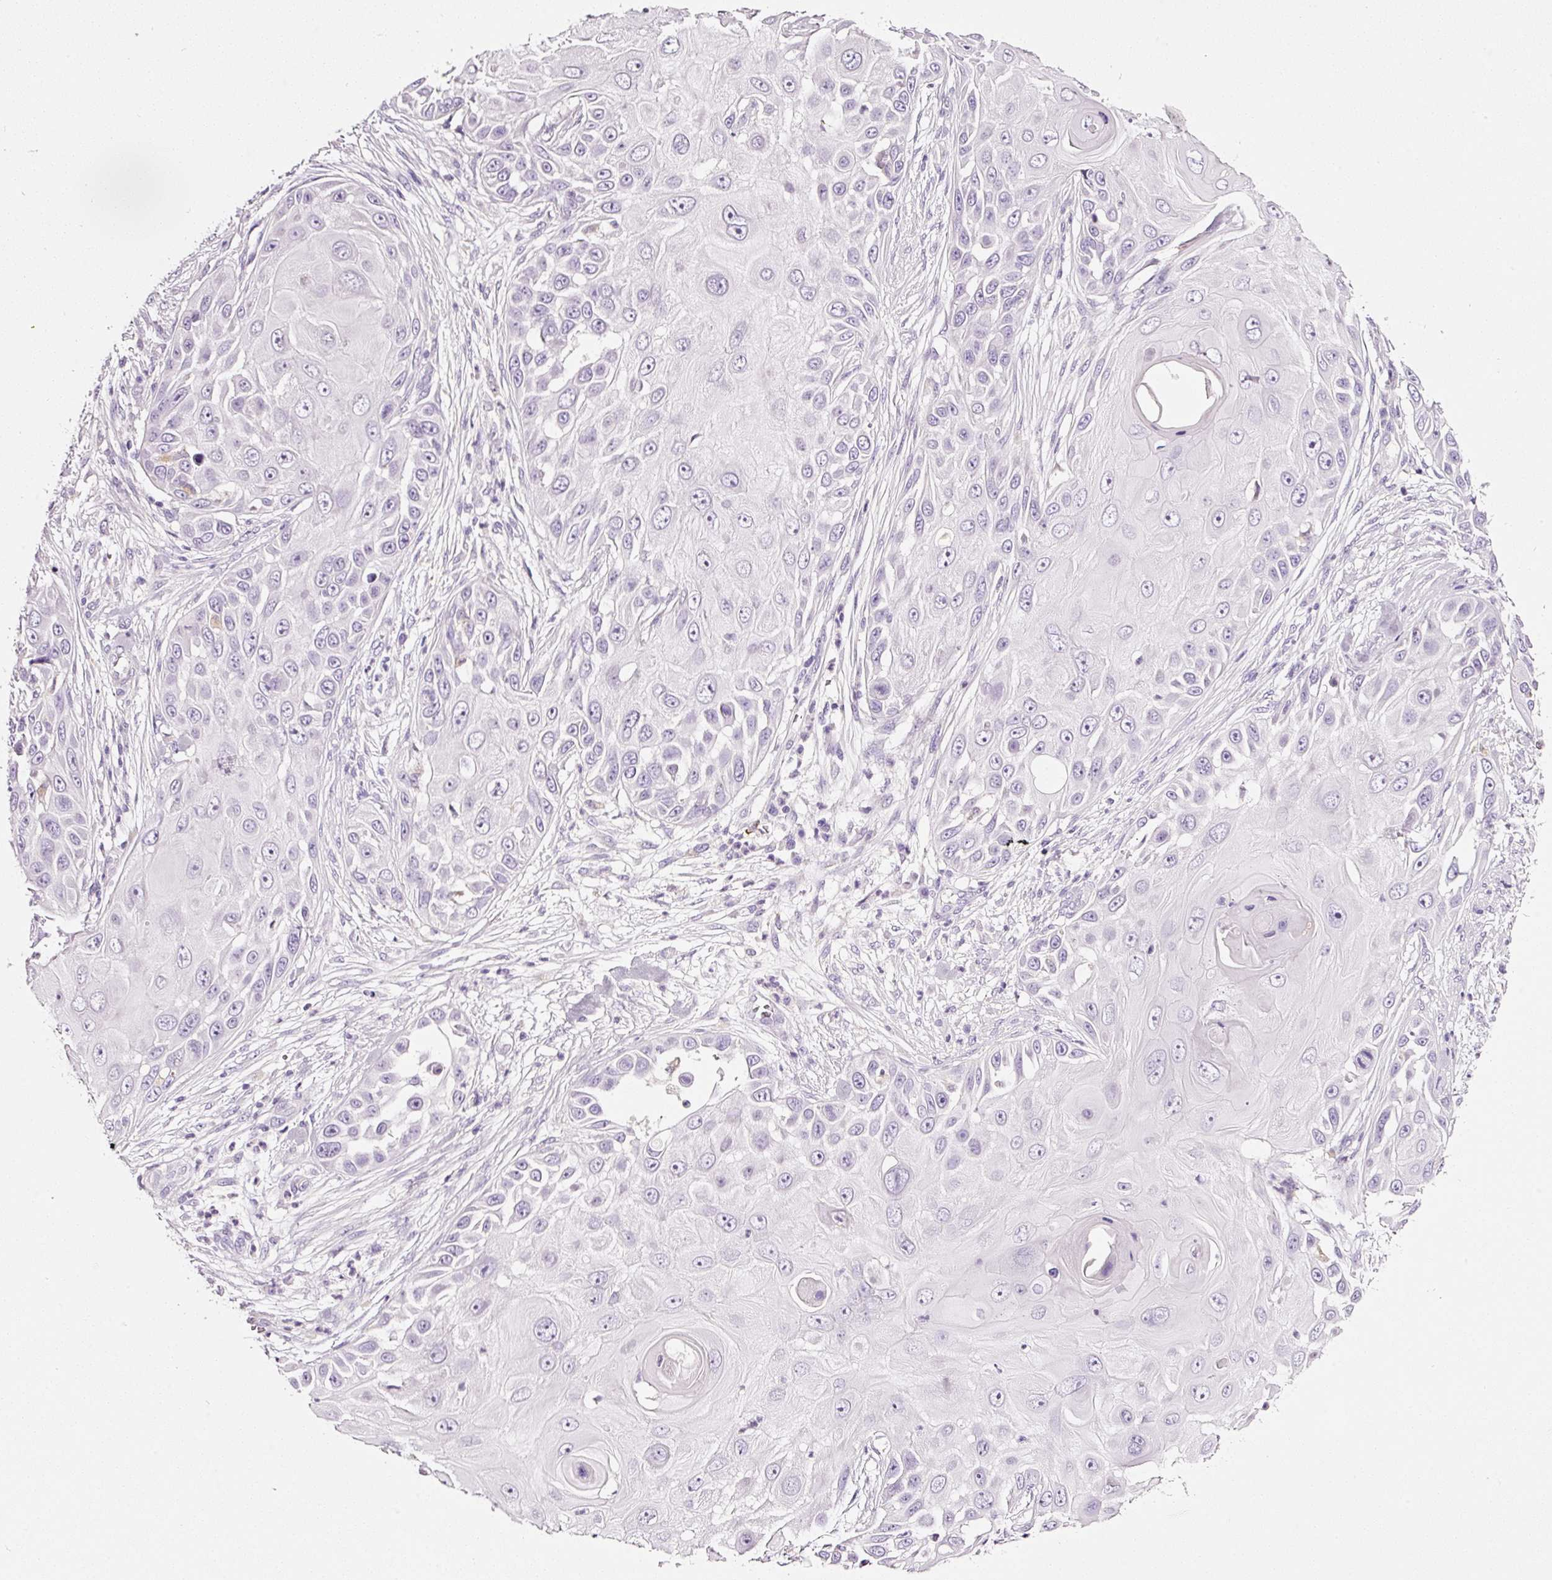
{"staining": {"intensity": "negative", "quantity": "none", "location": "none"}, "tissue": "skin cancer", "cell_type": "Tumor cells", "image_type": "cancer", "snomed": [{"axis": "morphology", "description": "Squamous cell carcinoma, NOS"}, {"axis": "topography", "description": "Skin"}], "caption": "An image of squamous cell carcinoma (skin) stained for a protein displays no brown staining in tumor cells.", "gene": "CYB561A3", "patient": {"sex": "female", "age": 44}}